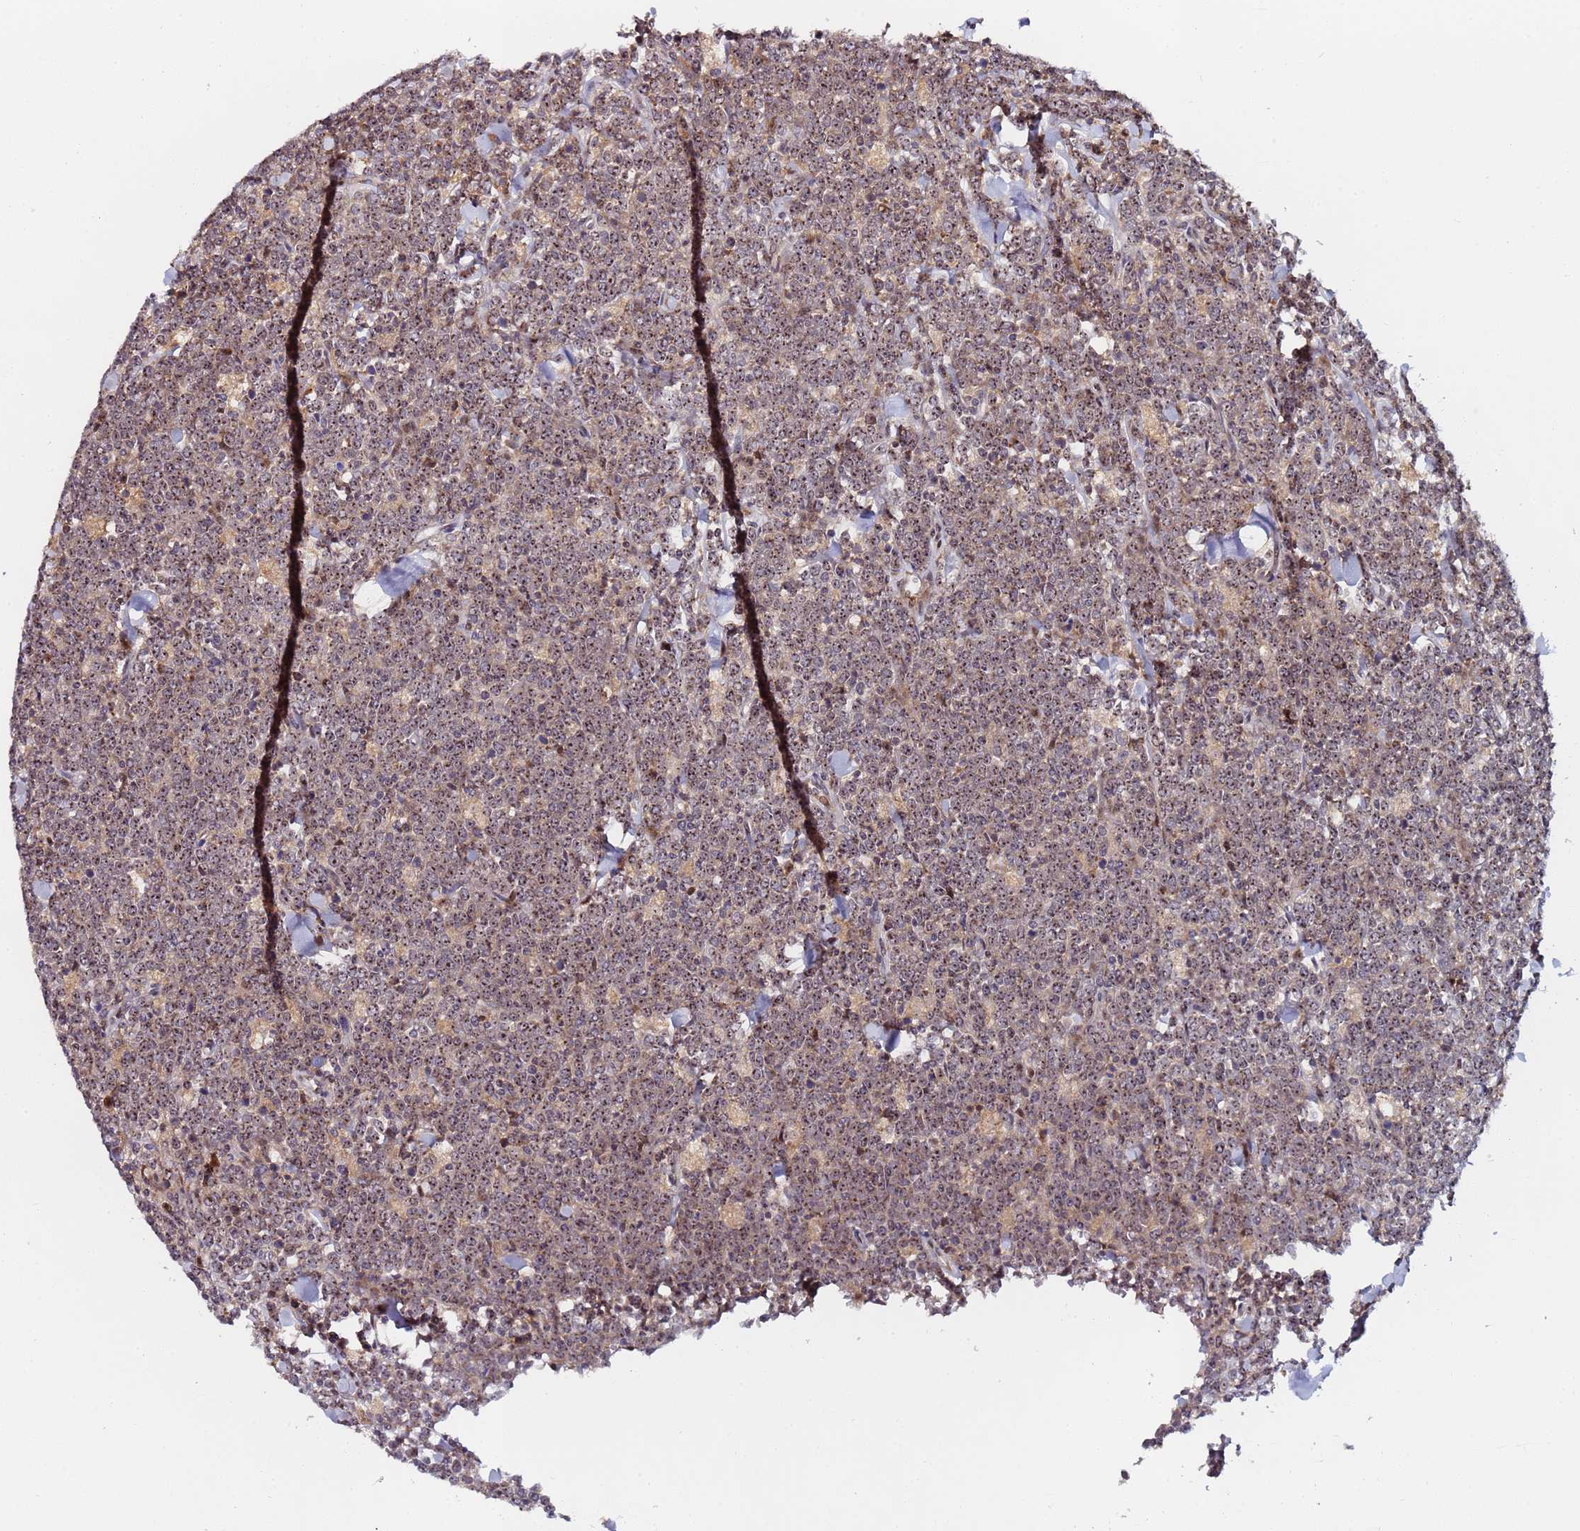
{"staining": {"intensity": "moderate", "quantity": ">75%", "location": "nuclear"}, "tissue": "lymphoma", "cell_type": "Tumor cells", "image_type": "cancer", "snomed": [{"axis": "morphology", "description": "Malignant lymphoma, non-Hodgkin's type, High grade"}, {"axis": "topography", "description": "Small intestine"}], "caption": "Protein expression by IHC reveals moderate nuclear positivity in approximately >75% of tumor cells in high-grade malignant lymphoma, non-Hodgkin's type. (DAB IHC with brightfield microscopy, high magnification).", "gene": "KRI1", "patient": {"sex": "male", "age": 8}}